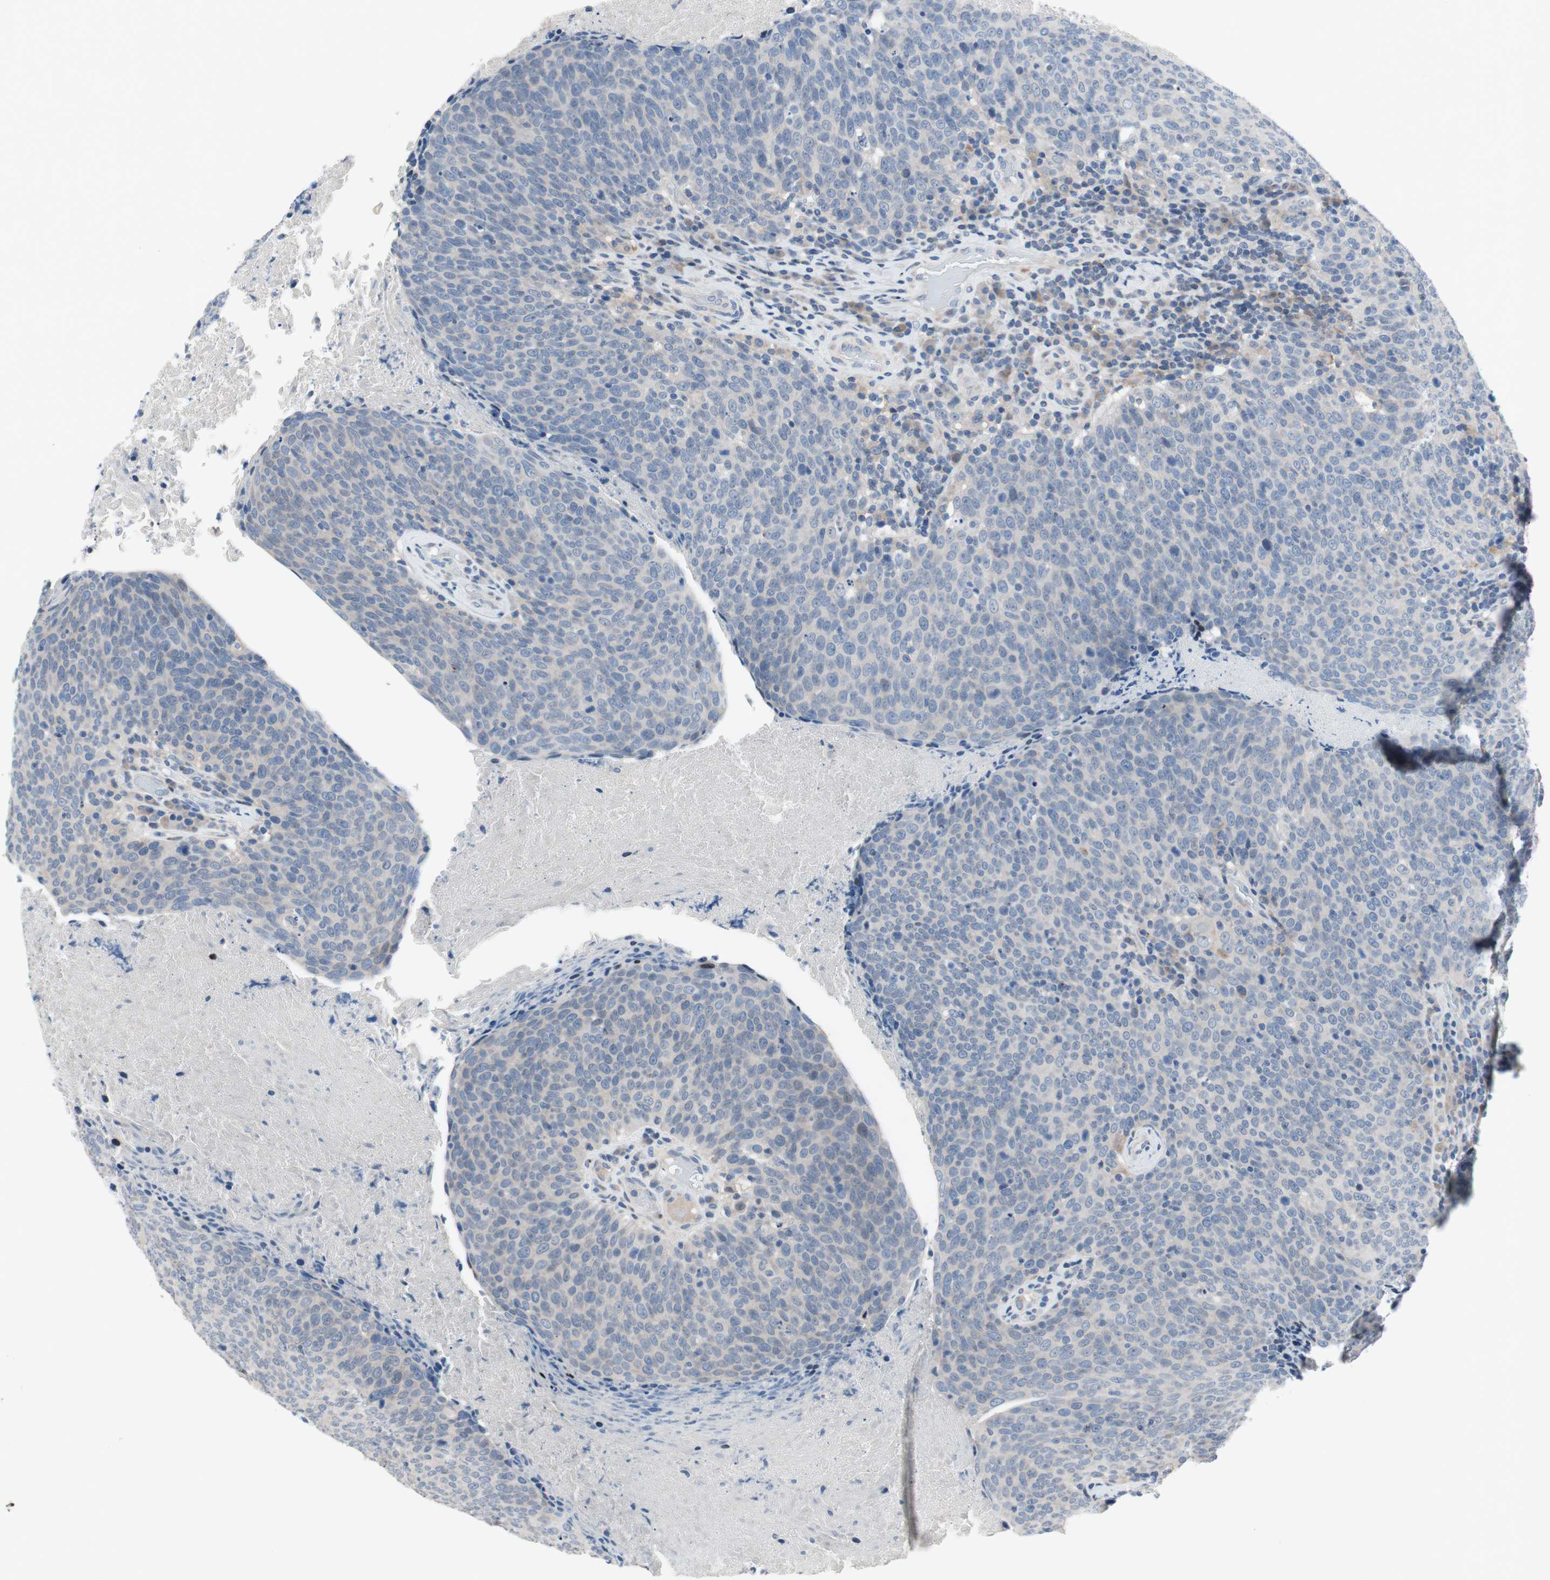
{"staining": {"intensity": "weak", "quantity": "<25%", "location": "cytoplasmic/membranous"}, "tissue": "head and neck cancer", "cell_type": "Tumor cells", "image_type": "cancer", "snomed": [{"axis": "morphology", "description": "Squamous cell carcinoma, NOS"}, {"axis": "morphology", "description": "Squamous cell carcinoma, metastatic, NOS"}, {"axis": "topography", "description": "Lymph node"}, {"axis": "topography", "description": "Head-Neck"}], "caption": "This histopathology image is of head and neck metastatic squamous cell carcinoma stained with immunohistochemistry (IHC) to label a protein in brown with the nuclei are counter-stained blue. There is no expression in tumor cells.", "gene": "MUTYH", "patient": {"sex": "male", "age": 62}}